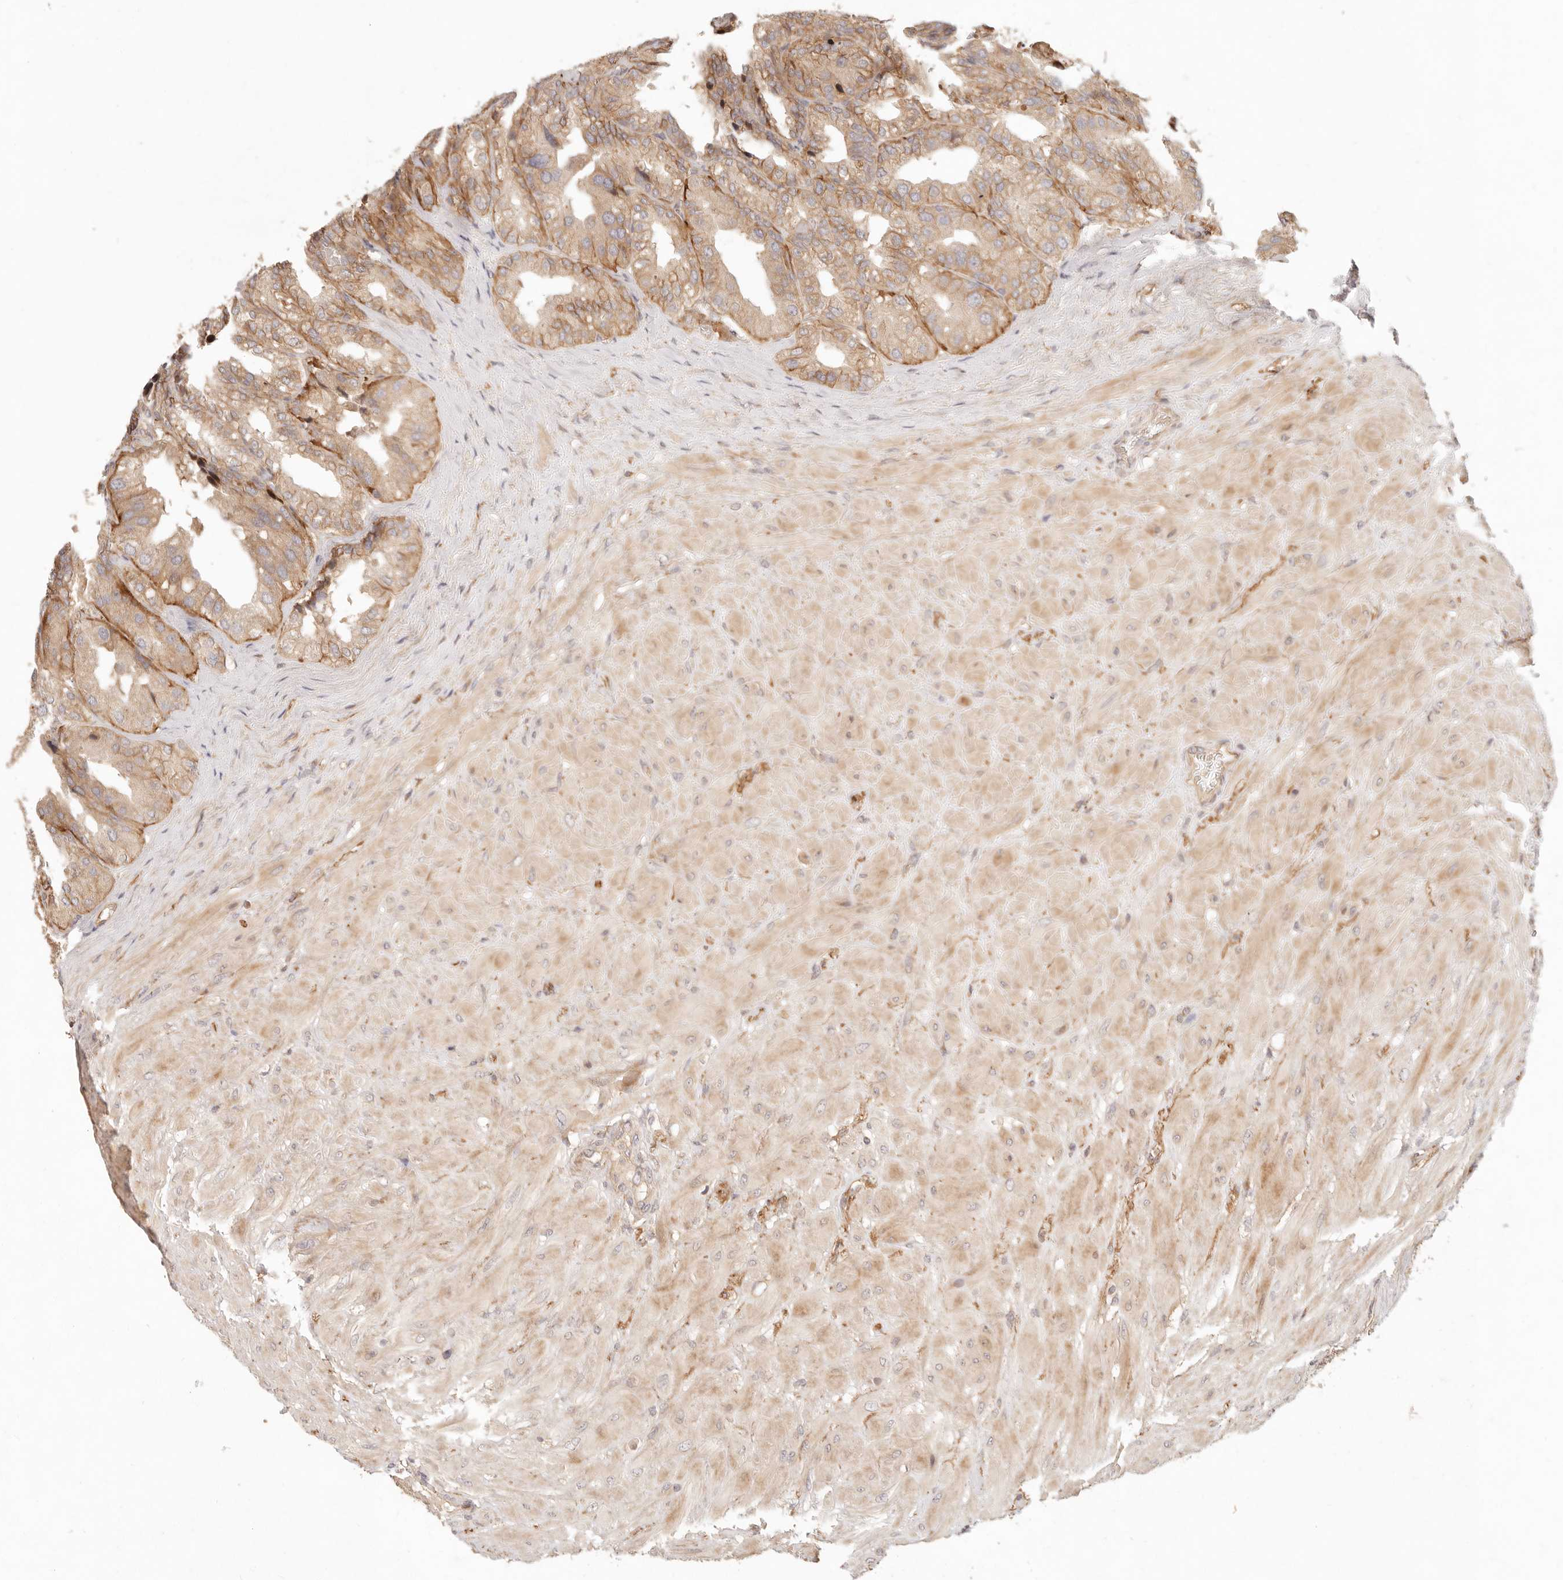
{"staining": {"intensity": "moderate", "quantity": ">75%", "location": "cytoplasmic/membranous"}, "tissue": "seminal vesicle", "cell_type": "Glandular cells", "image_type": "normal", "snomed": [{"axis": "morphology", "description": "Normal tissue, NOS"}, {"axis": "topography", "description": "Prostate"}, {"axis": "topography", "description": "Seminal veicle"}], "caption": "Immunohistochemistry (DAB (3,3'-diaminobenzidine)) staining of normal seminal vesicle reveals moderate cytoplasmic/membranous protein positivity in about >75% of glandular cells.", "gene": "PPP1R3B", "patient": {"sex": "male", "age": 51}}